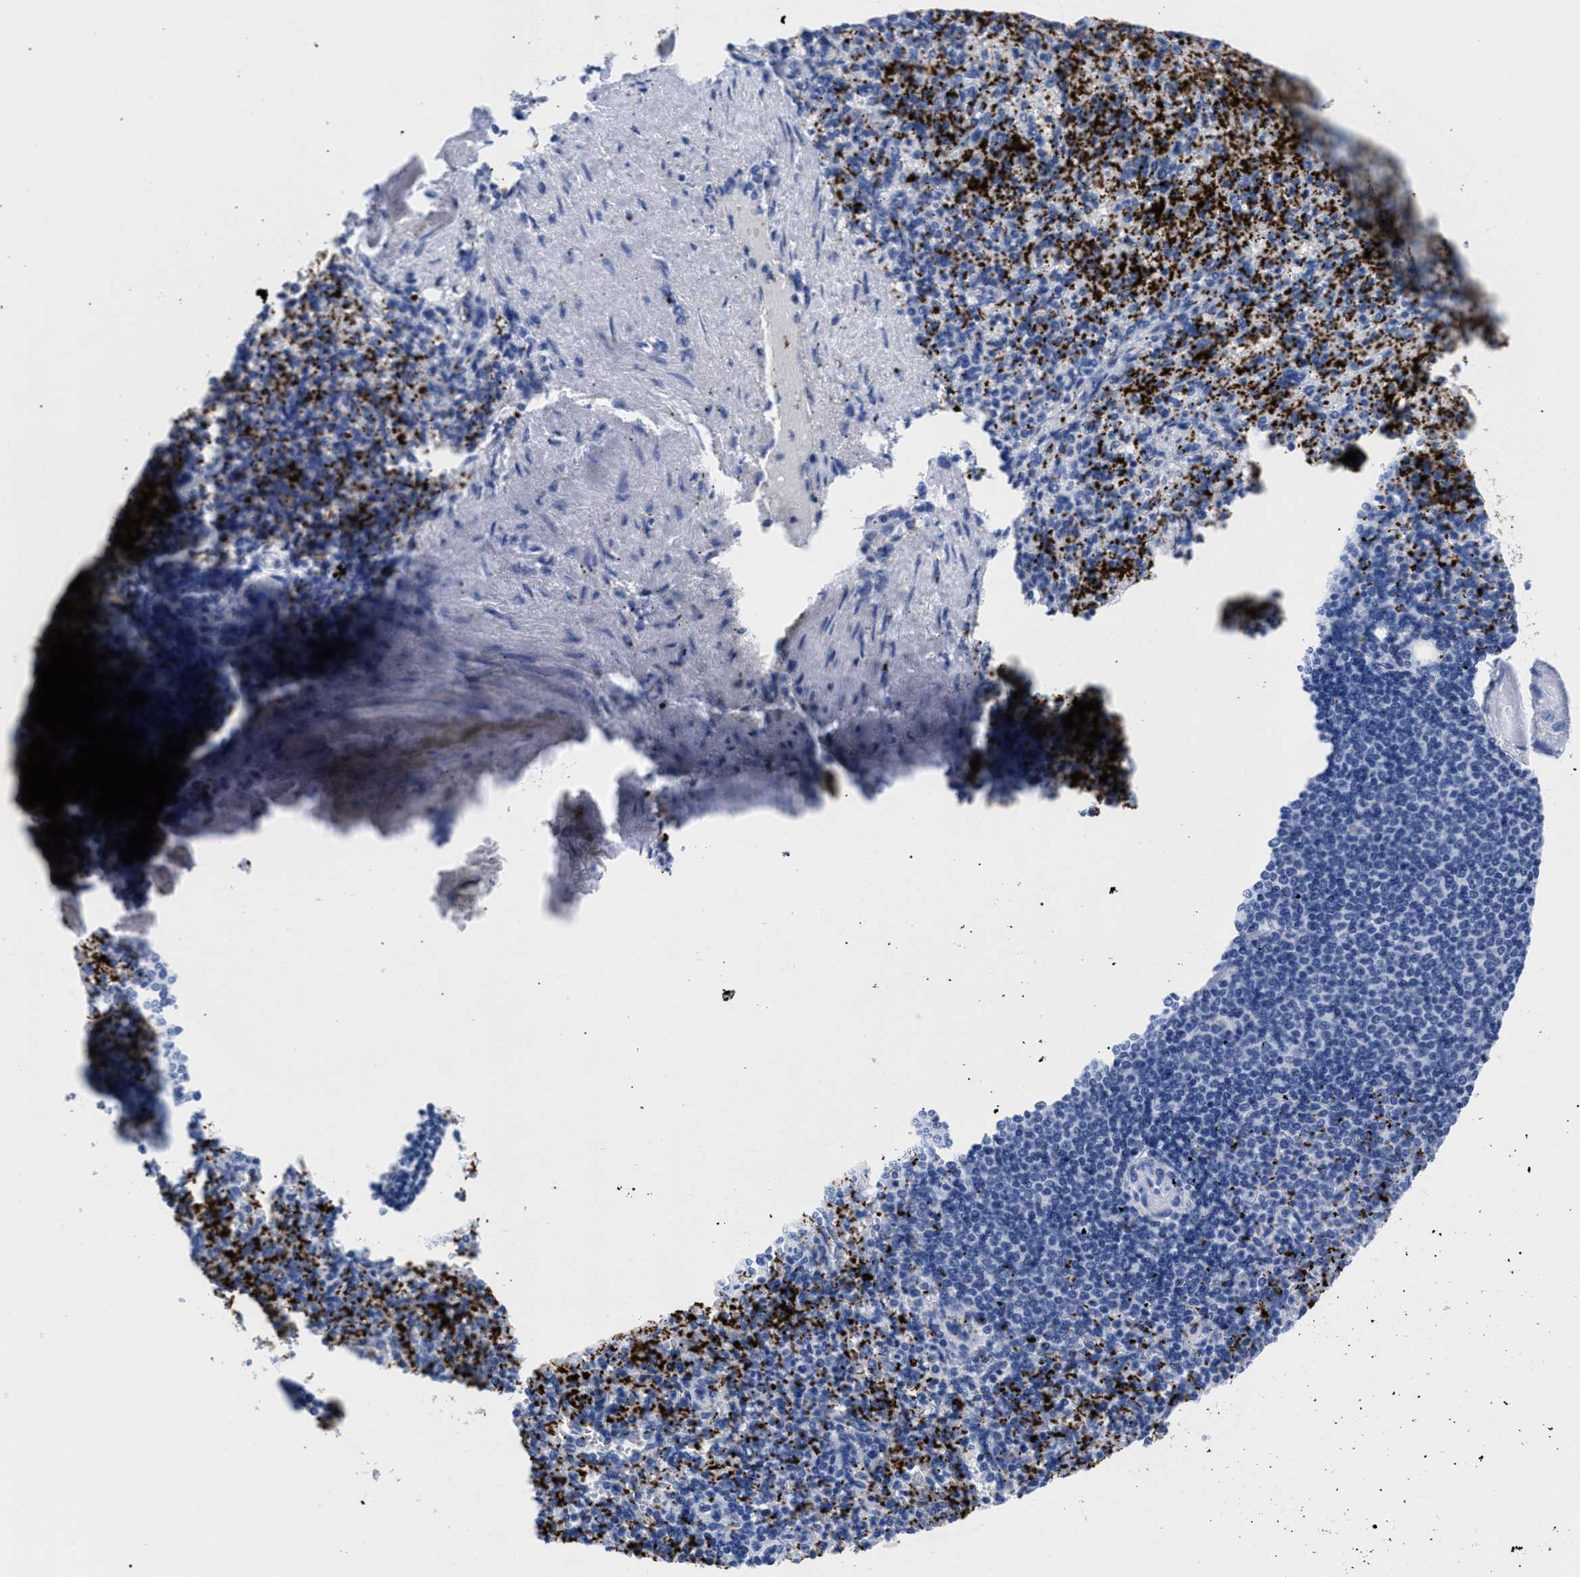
{"staining": {"intensity": "strong", "quantity": "25%-75%", "location": "cytoplasmic/membranous"}, "tissue": "spleen", "cell_type": "Cells in red pulp", "image_type": "normal", "snomed": [{"axis": "morphology", "description": "Normal tissue, NOS"}, {"axis": "topography", "description": "Spleen"}], "caption": "Immunohistochemistry (IHC) (DAB) staining of normal spleen demonstrates strong cytoplasmic/membranous protein positivity in approximately 25%-75% of cells in red pulp.", "gene": "TREML1", "patient": {"sex": "female", "age": 74}}